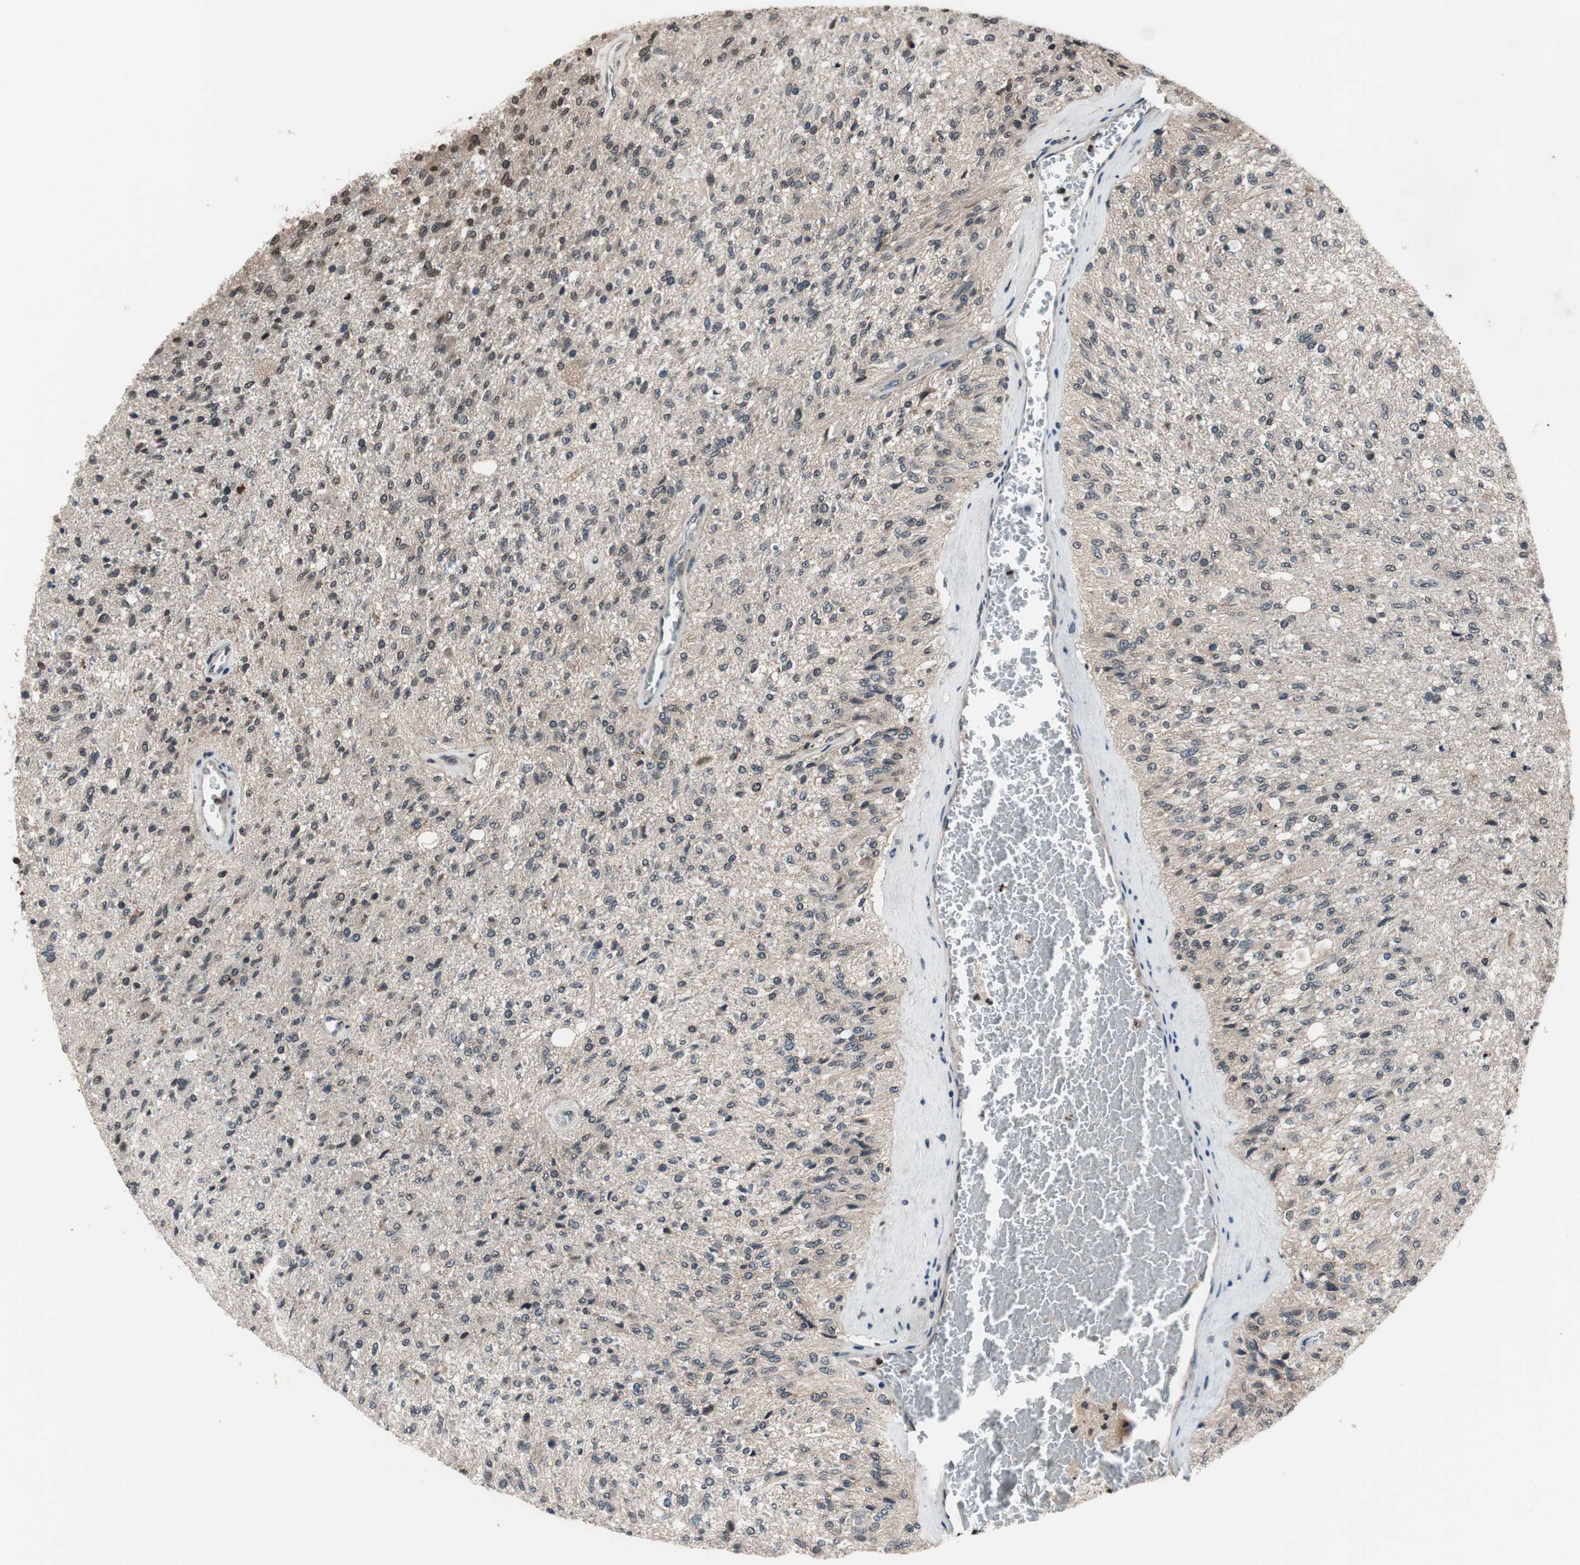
{"staining": {"intensity": "negative", "quantity": "none", "location": "none"}, "tissue": "glioma", "cell_type": "Tumor cells", "image_type": "cancer", "snomed": [{"axis": "morphology", "description": "Normal tissue, NOS"}, {"axis": "morphology", "description": "Glioma, malignant, High grade"}, {"axis": "topography", "description": "Cerebral cortex"}], "caption": "A high-resolution histopathology image shows immunohistochemistry staining of malignant high-grade glioma, which reveals no significant positivity in tumor cells.", "gene": "RFC1", "patient": {"sex": "male", "age": 77}}